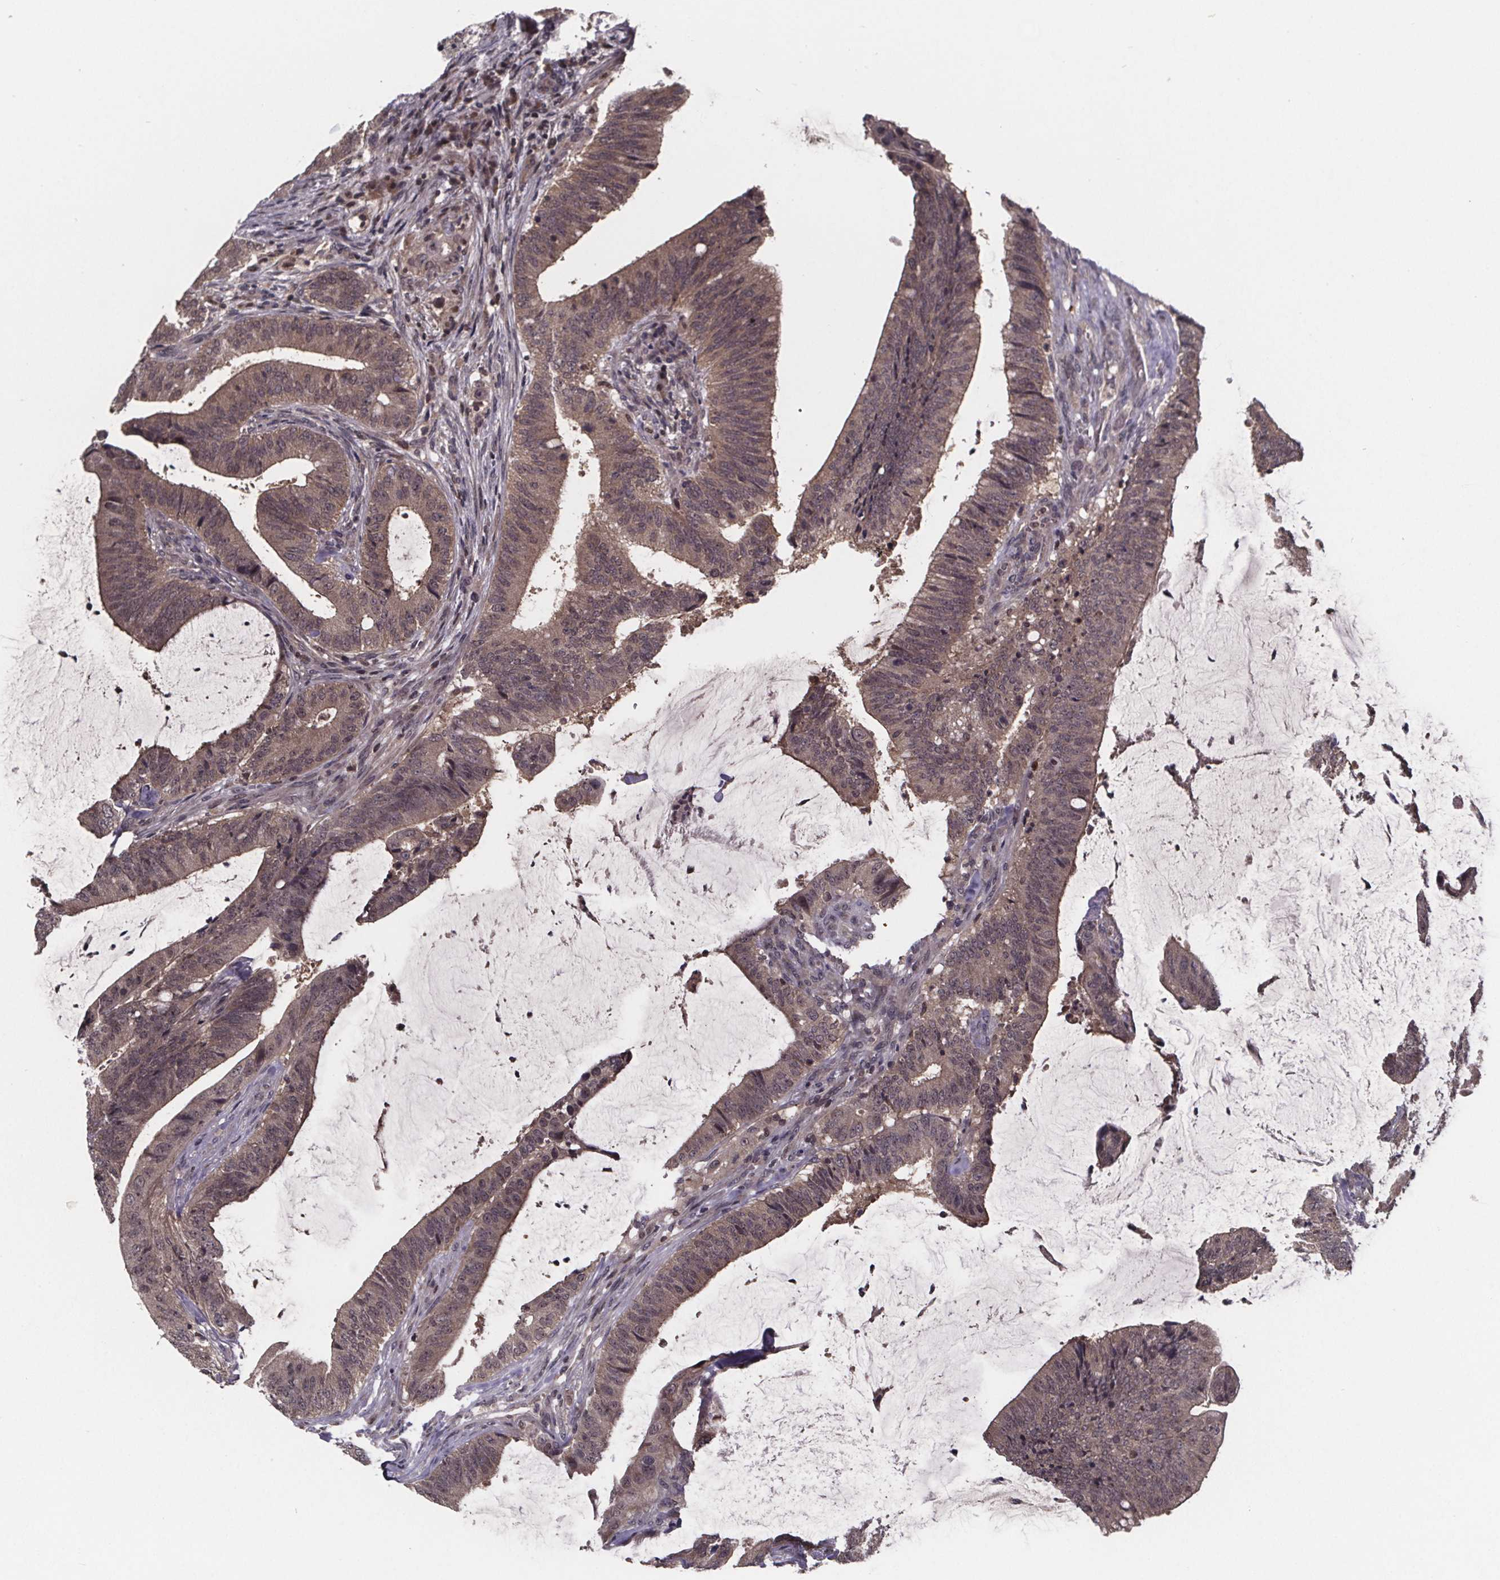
{"staining": {"intensity": "weak", "quantity": ">75%", "location": "cytoplasmic/membranous"}, "tissue": "colorectal cancer", "cell_type": "Tumor cells", "image_type": "cancer", "snomed": [{"axis": "morphology", "description": "Adenocarcinoma, NOS"}, {"axis": "topography", "description": "Colon"}], "caption": "The photomicrograph displays a brown stain indicating the presence of a protein in the cytoplasmic/membranous of tumor cells in colorectal cancer (adenocarcinoma).", "gene": "FN3KRP", "patient": {"sex": "female", "age": 43}}